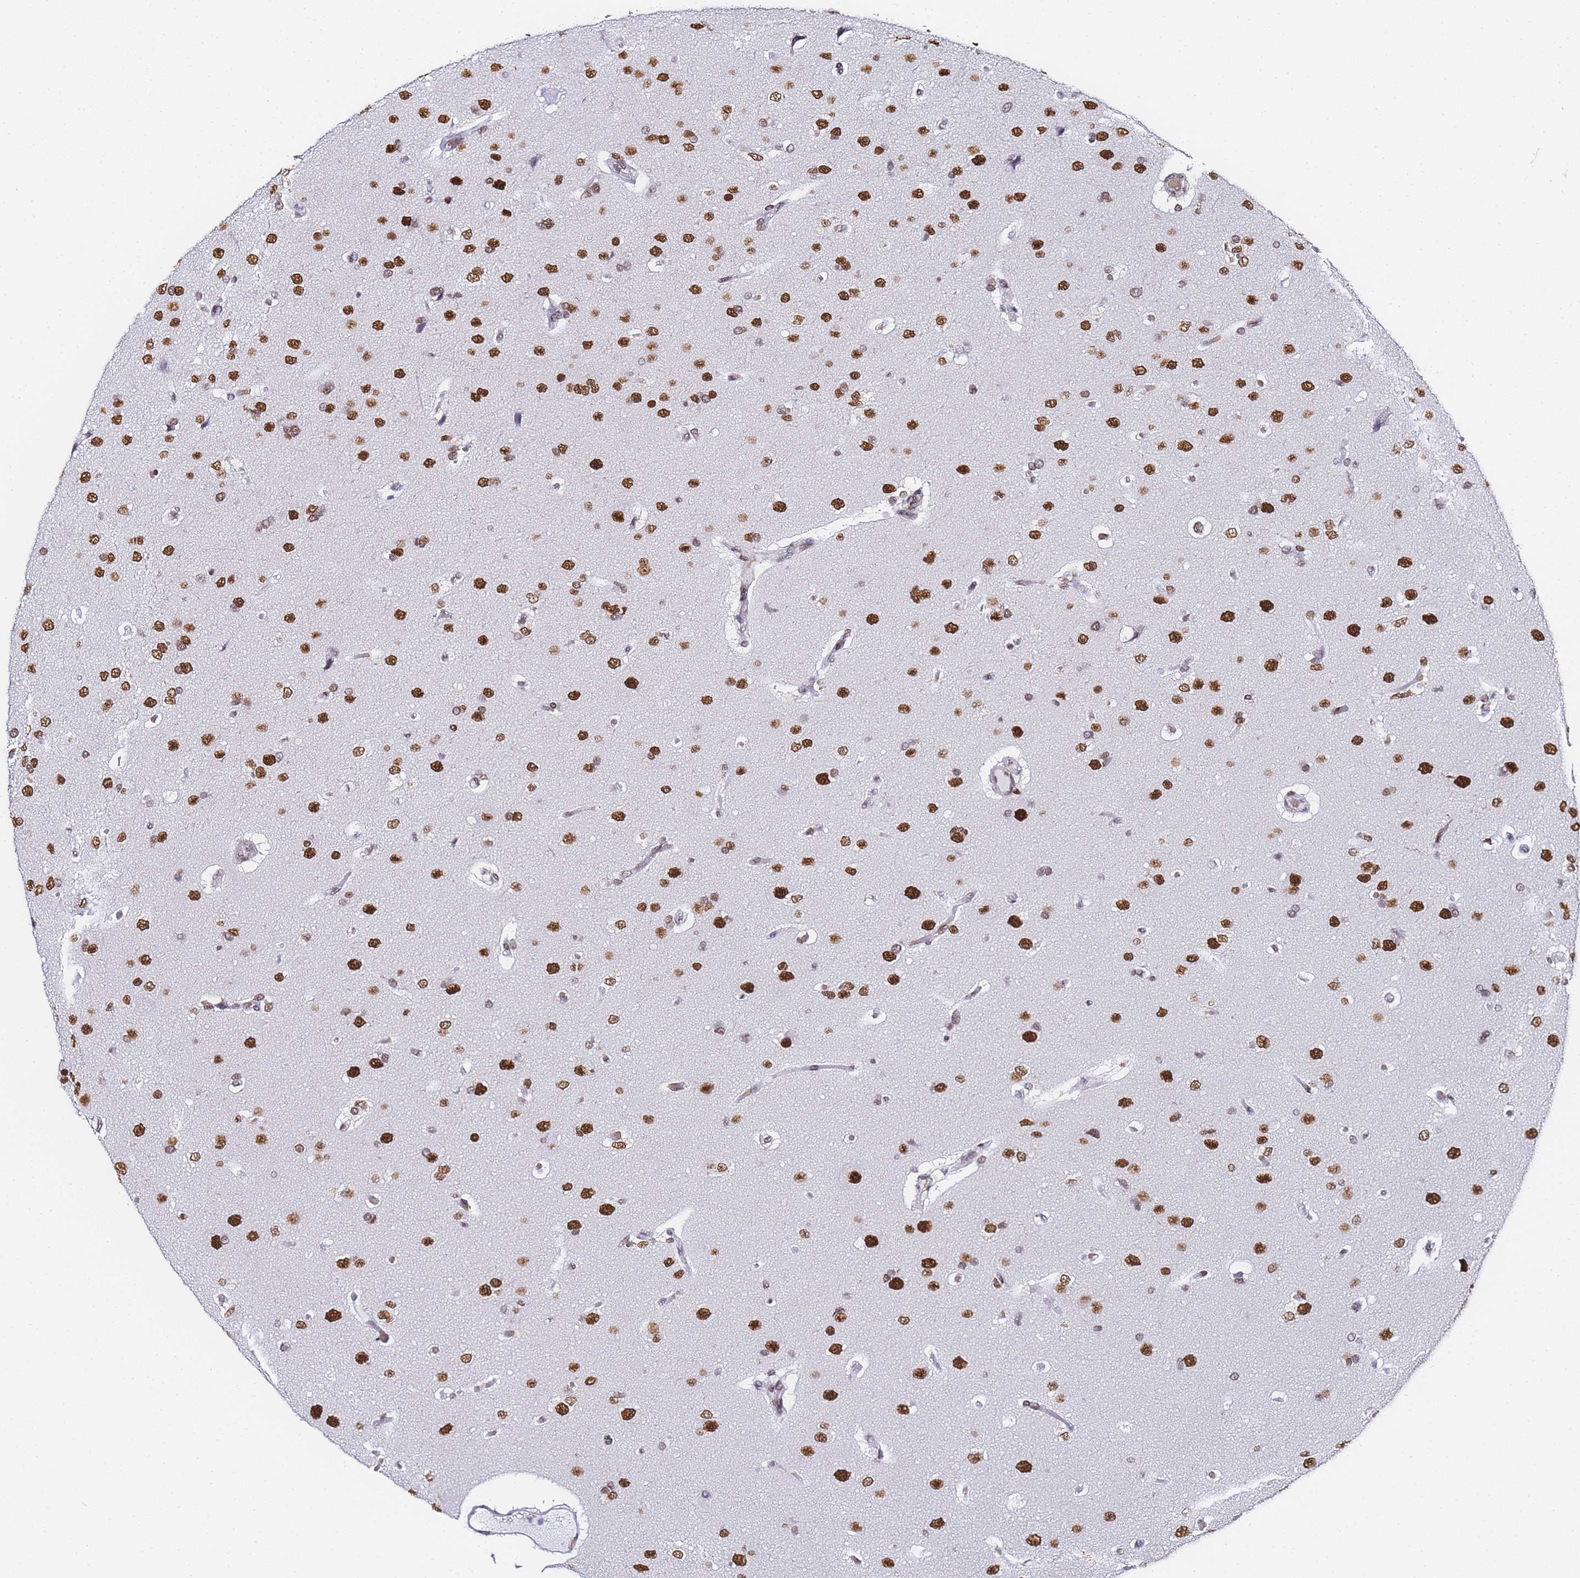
{"staining": {"intensity": "strong", "quantity": ">75%", "location": "nuclear"}, "tissue": "glioma", "cell_type": "Tumor cells", "image_type": "cancer", "snomed": [{"axis": "morphology", "description": "Glioma, malignant, High grade"}, {"axis": "topography", "description": "Brain"}], "caption": "Strong nuclear protein staining is present in about >75% of tumor cells in glioma.", "gene": "POLR1A", "patient": {"sex": "male", "age": 77}}